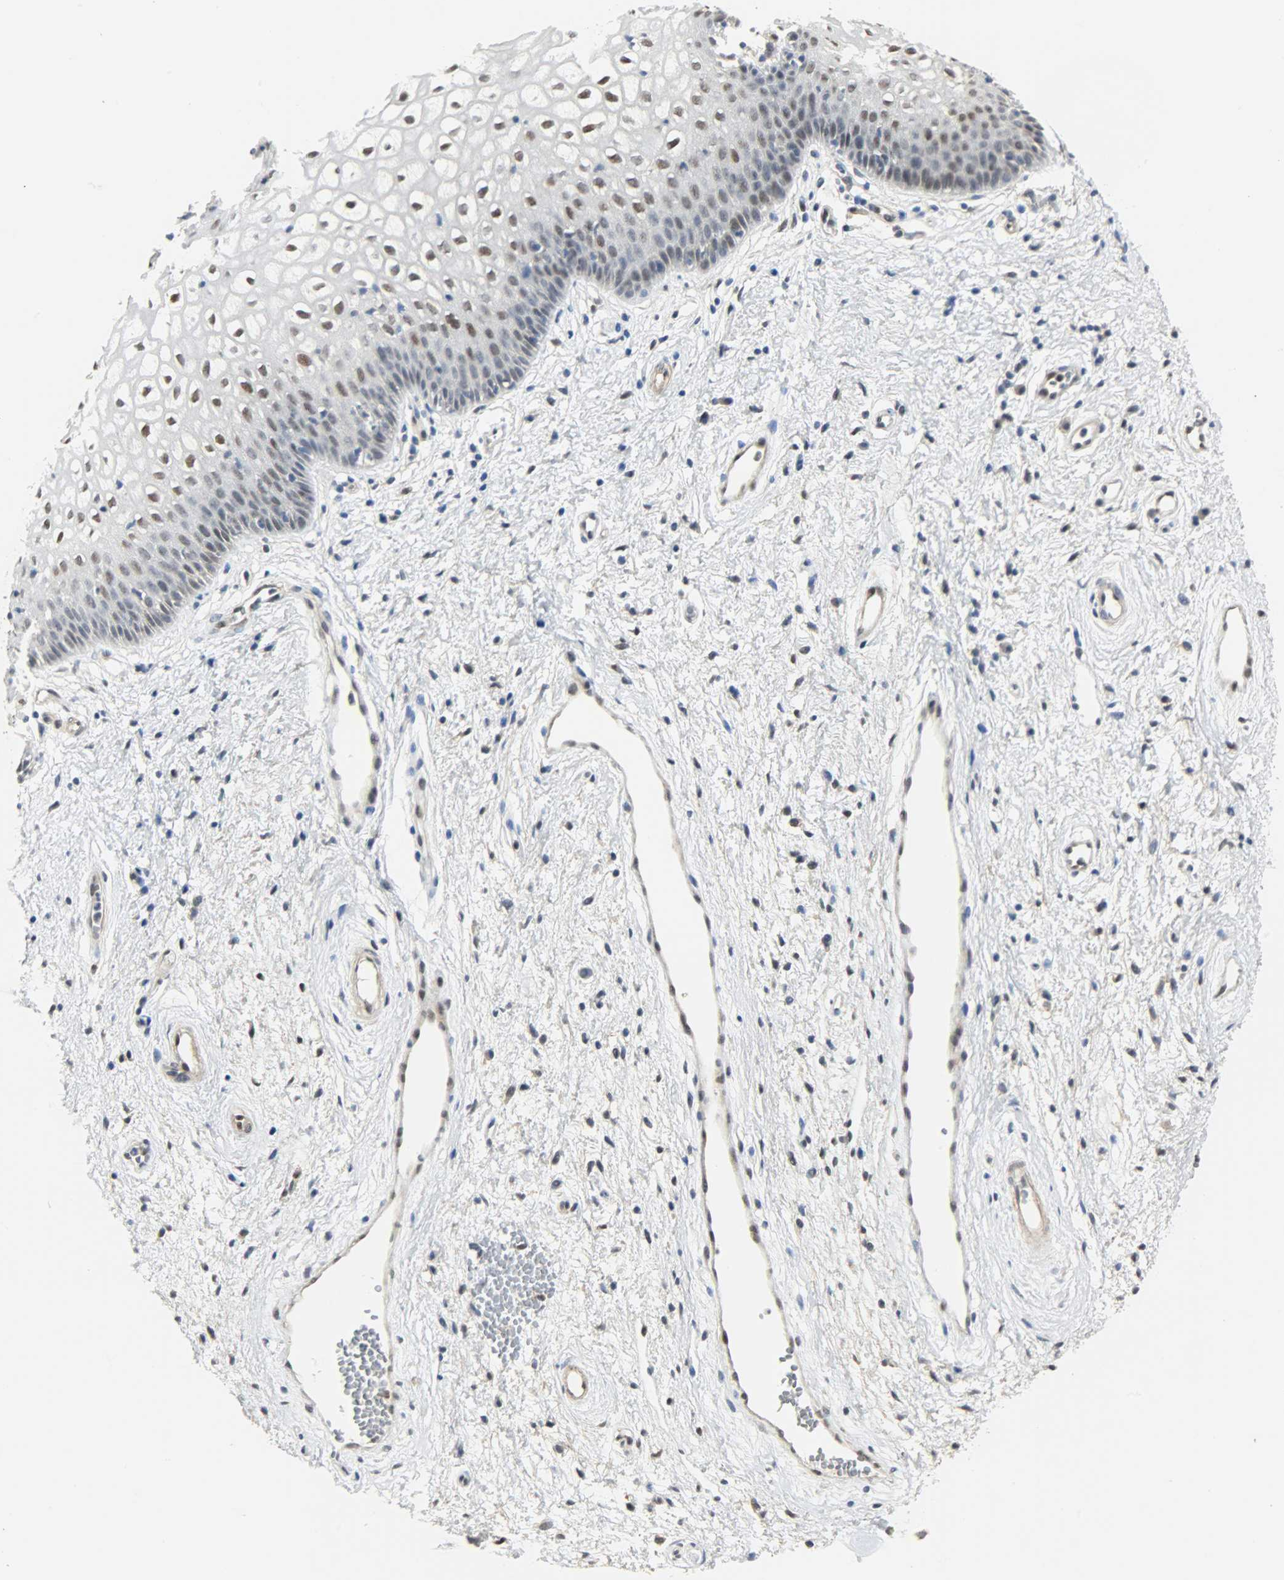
{"staining": {"intensity": "moderate", "quantity": "25%-75%", "location": "nuclear"}, "tissue": "vagina", "cell_type": "Squamous epithelial cells", "image_type": "normal", "snomed": [{"axis": "morphology", "description": "Normal tissue, NOS"}, {"axis": "topography", "description": "Vagina"}], "caption": "Benign vagina shows moderate nuclear expression in about 25%-75% of squamous epithelial cells (IHC, brightfield microscopy, high magnification)..", "gene": "NPEPL1", "patient": {"sex": "female", "age": 34}}